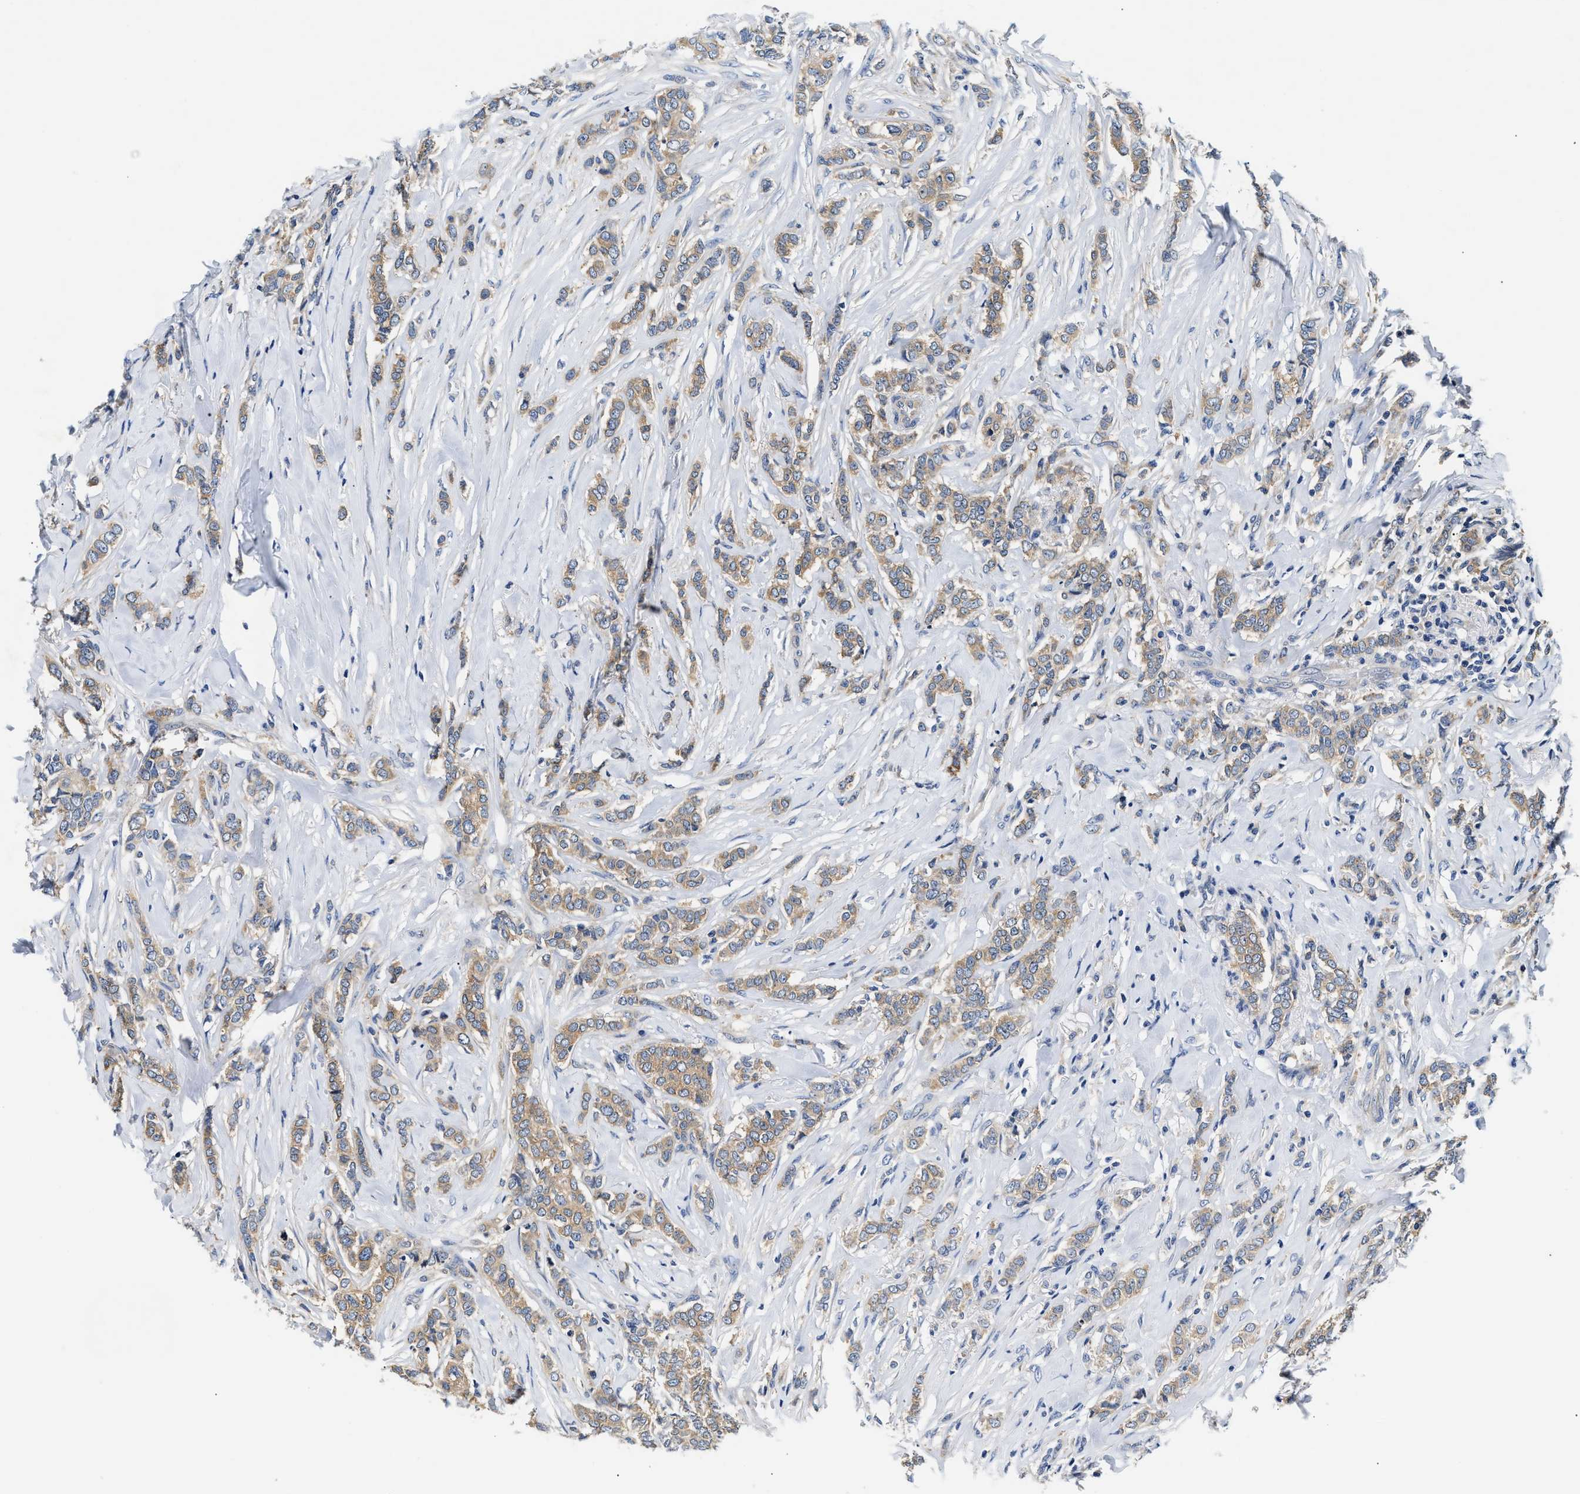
{"staining": {"intensity": "weak", "quantity": ">75%", "location": "cytoplasmic/membranous"}, "tissue": "breast cancer", "cell_type": "Tumor cells", "image_type": "cancer", "snomed": [{"axis": "morphology", "description": "Lobular carcinoma"}, {"axis": "topography", "description": "Skin"}, {"axis": "topography", "description": "Breast"}], "caption": "Protein expression analysis of human lobular carcinoma (breast) reveals weak cytoplasmic/membranous expression in approximately >75% of tumor cells. The protein of interest is shown in brown color, while the nuclei are stained blue.", "gene": "FAM185A", "patient": {"sex": "female", "age": 46}}